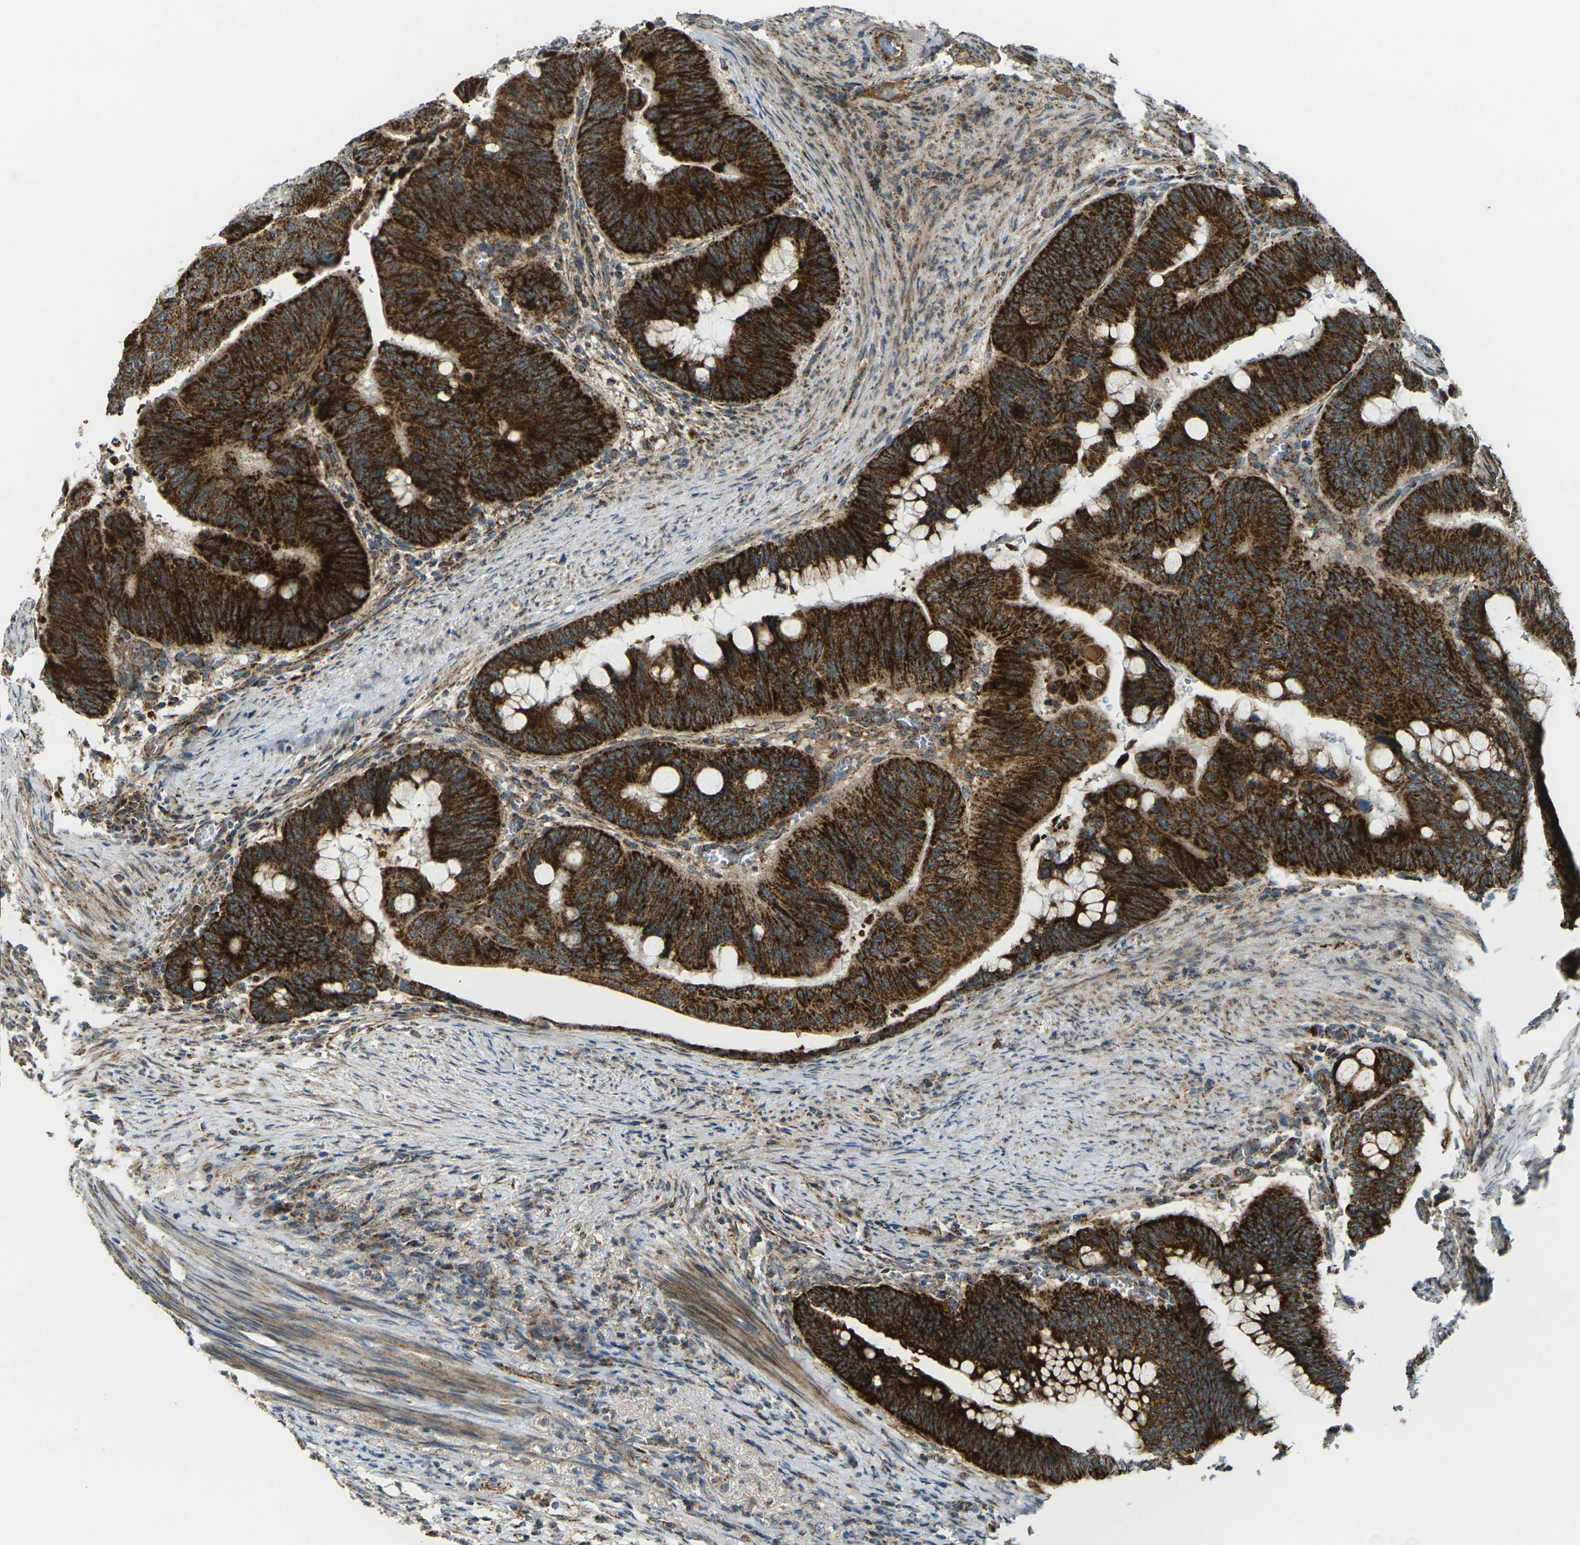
{"staining": {"intensity": "strong", "quantity": ">75%", "location": "cytoplasmic/membranous"}, "tissue": "colorectal cancer", "cell_type": "Tumor cells", "image_type": "cancer", "snomed": [{"axis": "morphology", "description": "Normal tissue, NOS"}, {"axis": "morphology", "description": "Adenocarcinoma, NOS"}, {"axis": "topography", "description": "Rectum"}, {"axis": "topography", "description": "Peripheral nerve tissue"}], "caption": "Immunohistochemical staining of colorectal cancer (adenocarcinoma) shows high levels of strong cytoplasmic/membranous expression in approximately >75% of tumor cells.", "gene": "IGF1R", "patient": {"sex": "male", "age": 92}}